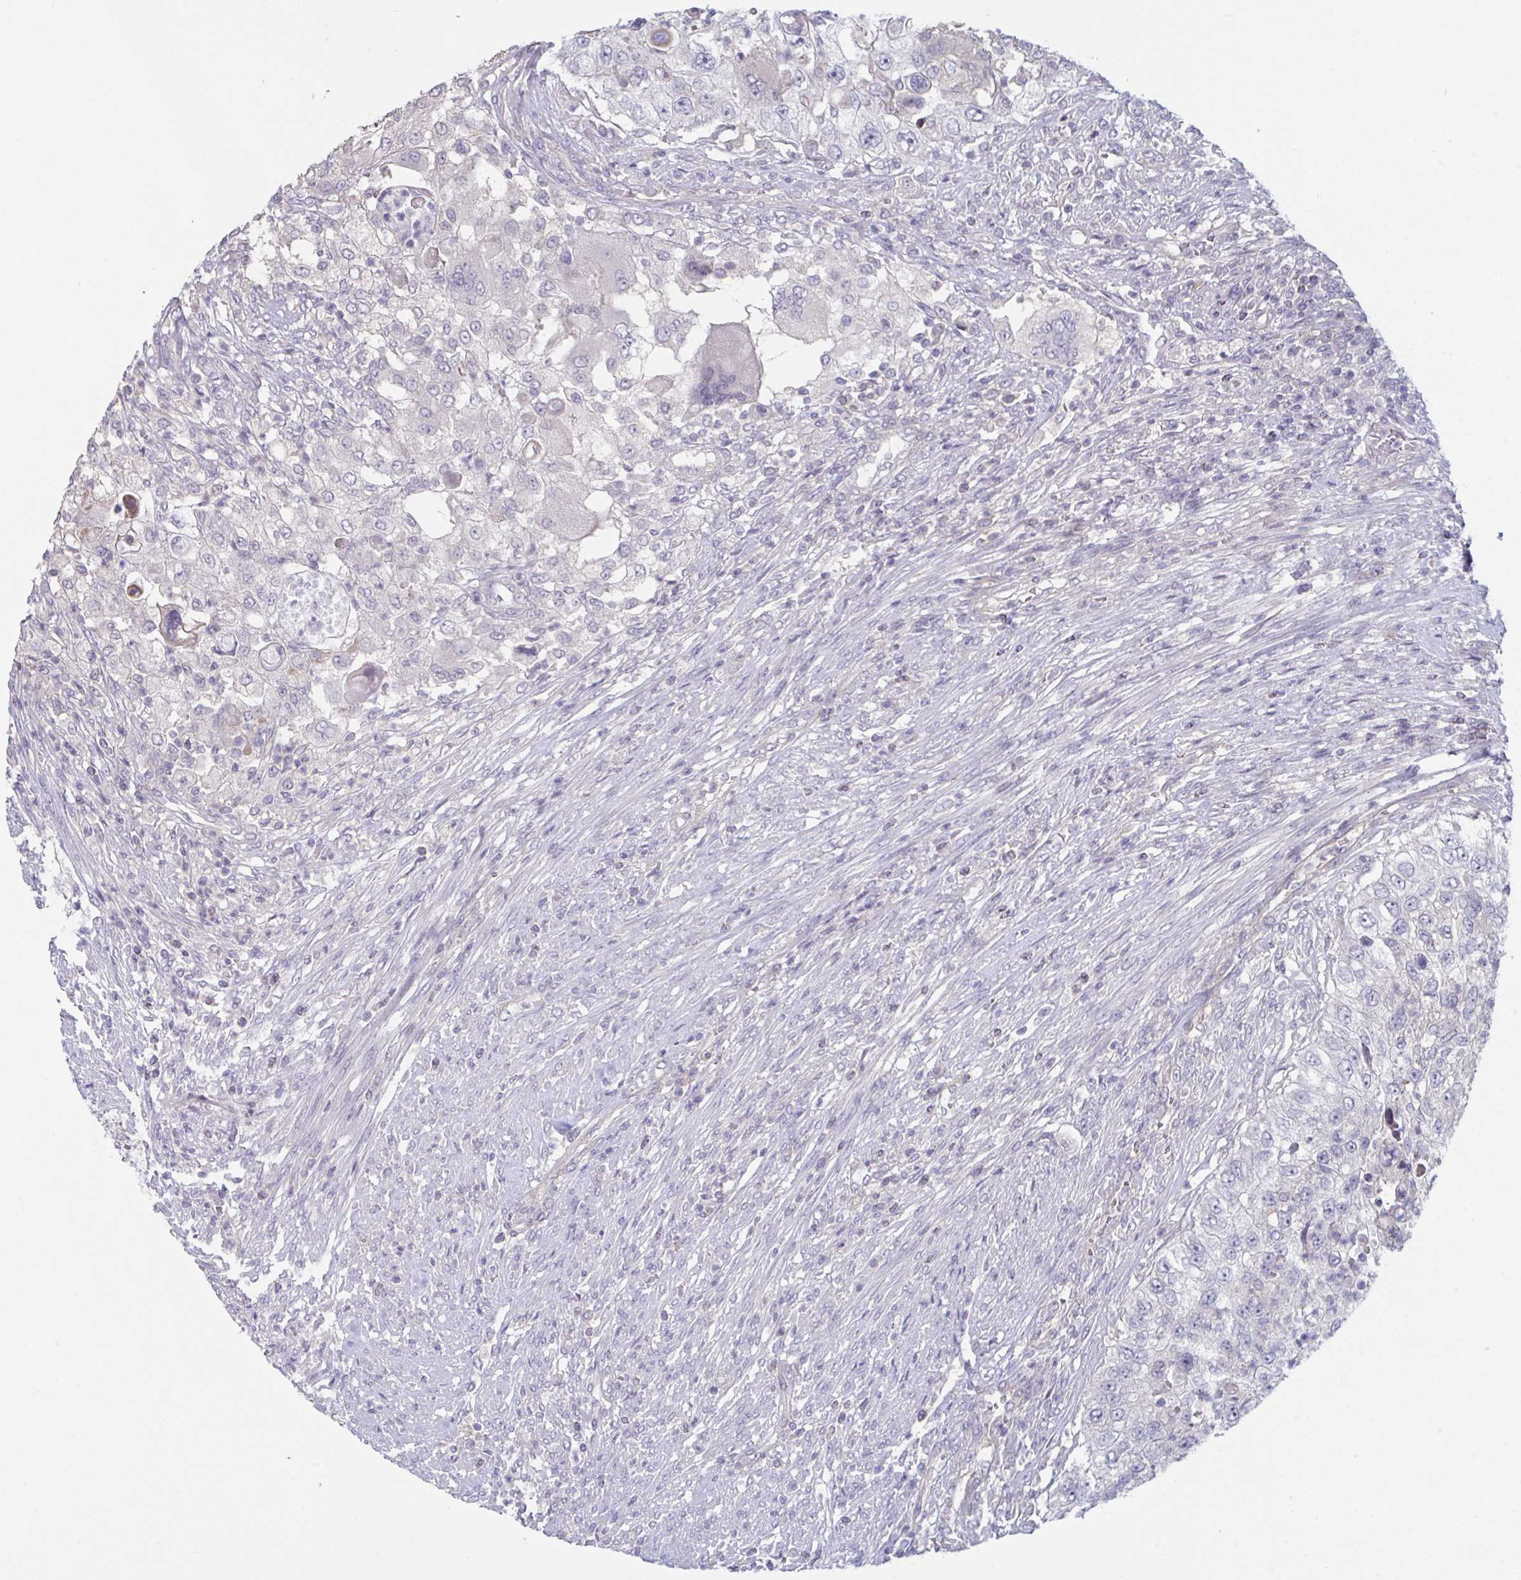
{"staining": {"intensity": "negative", "quantity": "none", "location": "none"}, "tissue": "urothelial cancer", "cell_type": "Tumor cells", "image_type": "cancer", "snomed": [{"axis": "morphology", "description": "Urothelial carcinoma, High grade"}, {"axis": "topography", "description": "Urinary bladder"}], "caption": "Human high-grade urothelial carcinoma stained for a protein using IHC displays no expression in tumor cells.", "gene": "STK26", "patient": {"sex": "female", "age": 60}}